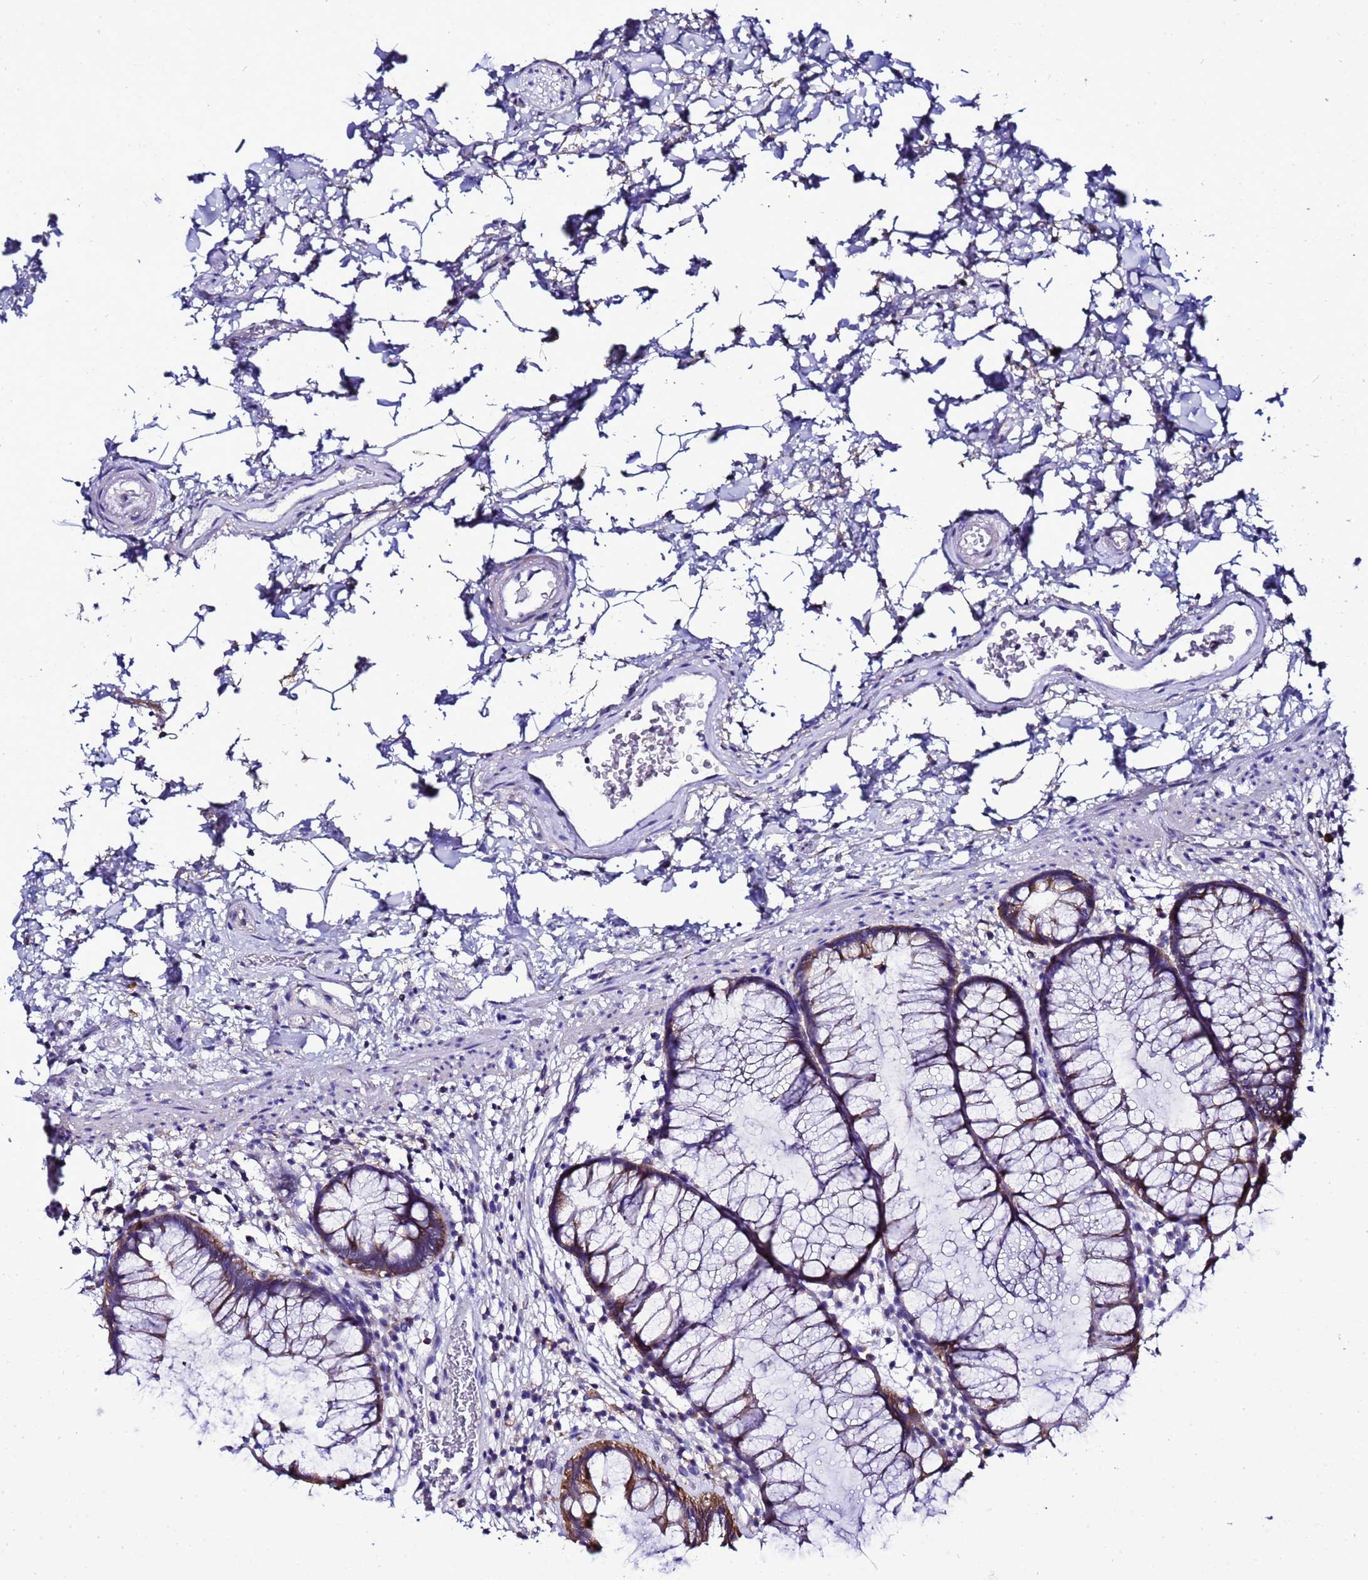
{"staining": {"intensity": "strong", "quantity": ">75%", "location": "cytoplasmic/membranous"}, "tissue": "rectum", "cell_type": "Glandular cells", "image_type": "normal", "snomed": [{"axis": "morphology", "description": "Normal tissue, NOS"}, {"axis": "topography", "description": "Rectum"}], "caption": "DAB (3,3'-diaminobenzidine) immunohistochemical staining of unremarkable human rectum shows strong cytoplasmic/membranous protein expression in about >75% of glandular cells.", "gene": "HIGD2A", "patient": {"sex": "male", "age": 51}}